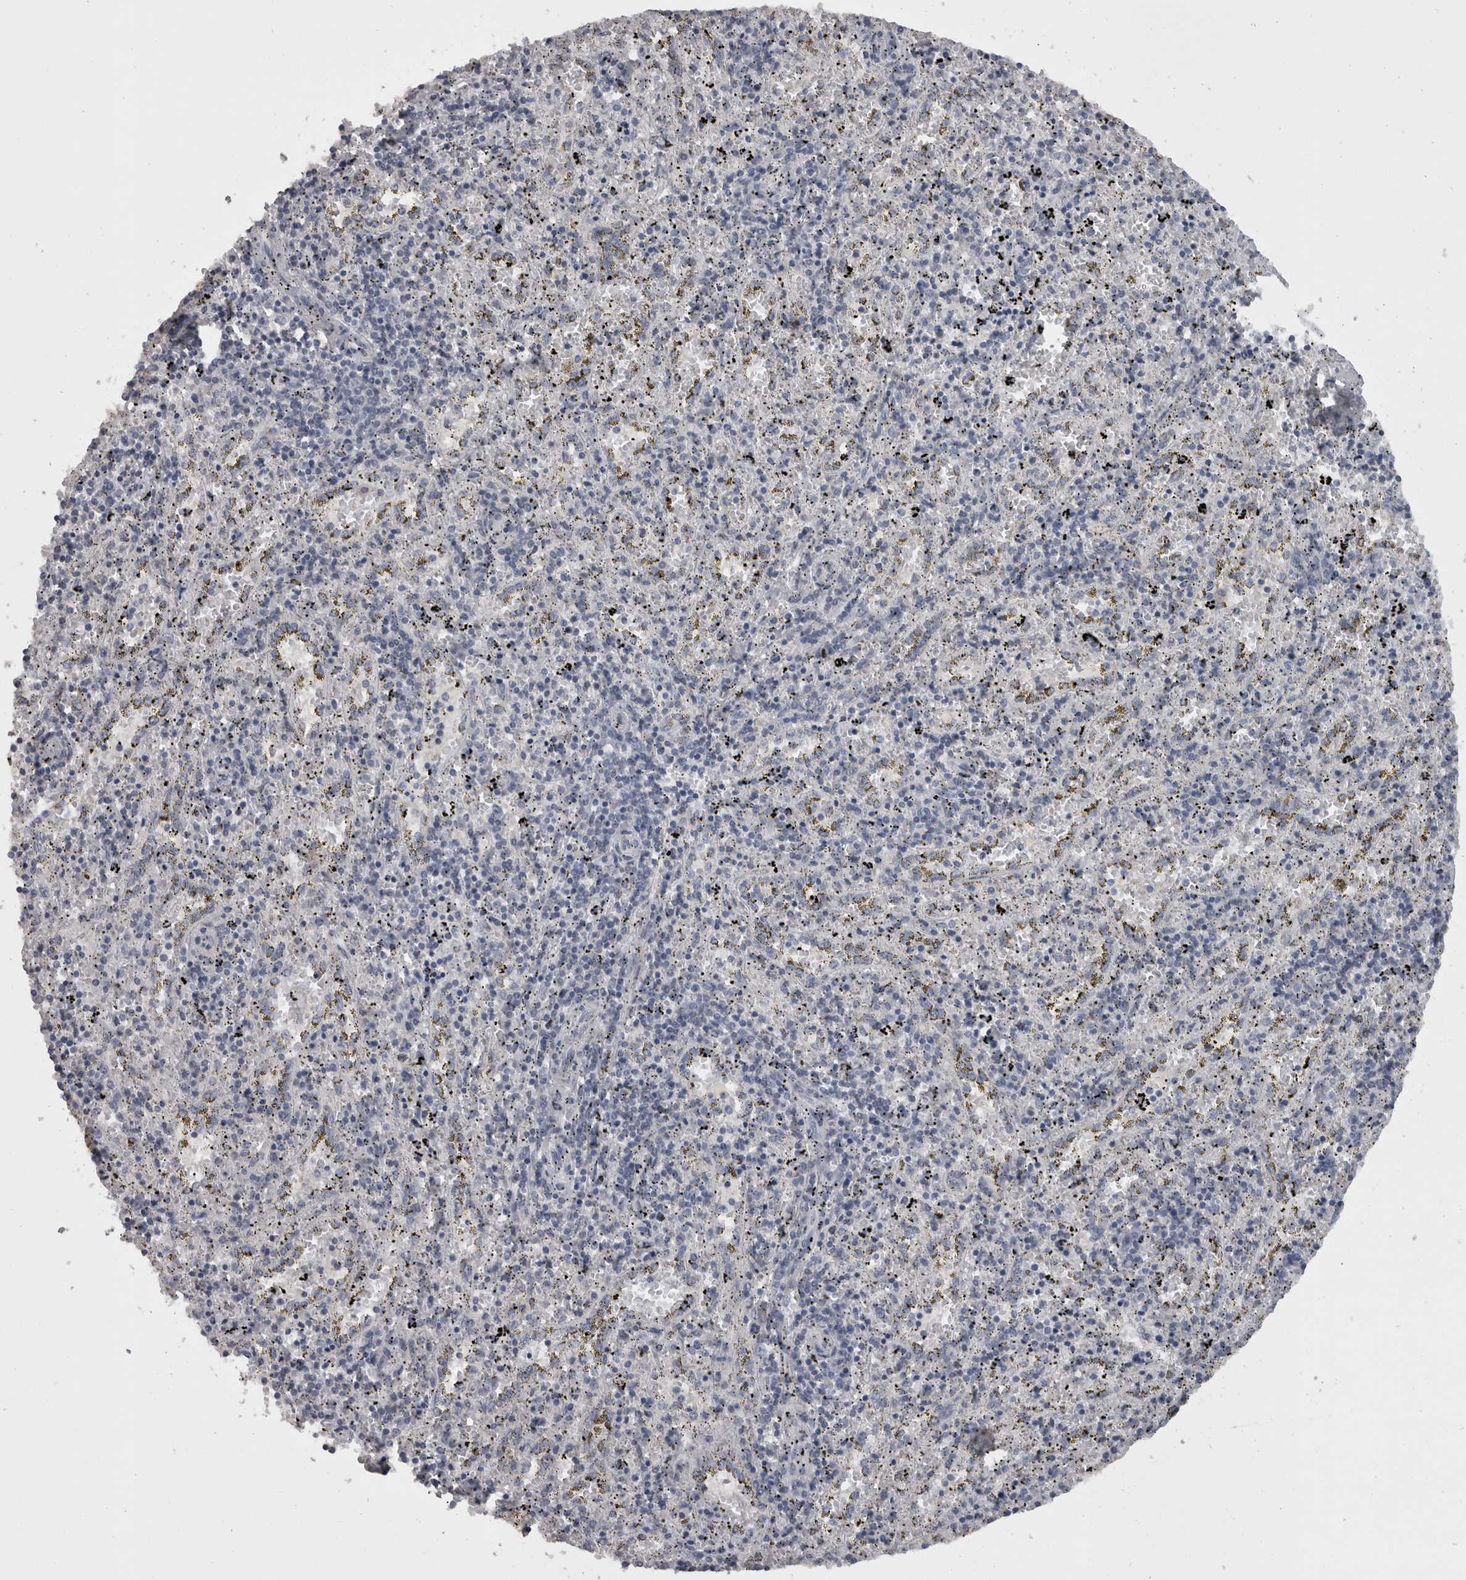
{"staining": {"intensity": "negative", "quantity": "none", "location": "none"}, "tissue": "spleen", "cell_type": "Cells in red pulp", "image_type": "normal", "snomed": [{"axis": "morphology", "description": "Normal tissue, NOS"}, {"axis": "topography", "description": "Spleen"}], "caption": "Immunohistochemical staining of benign human spleen exhibits no significant positivity in cells in red pulp. (Brightfield microscopy of DAB (3,3'-diaminobenzidine) immunohistochemistry (IHC) at high magnification).", "gene": "CAMK2D", "patient": {"sex": "male", "age": 11}}